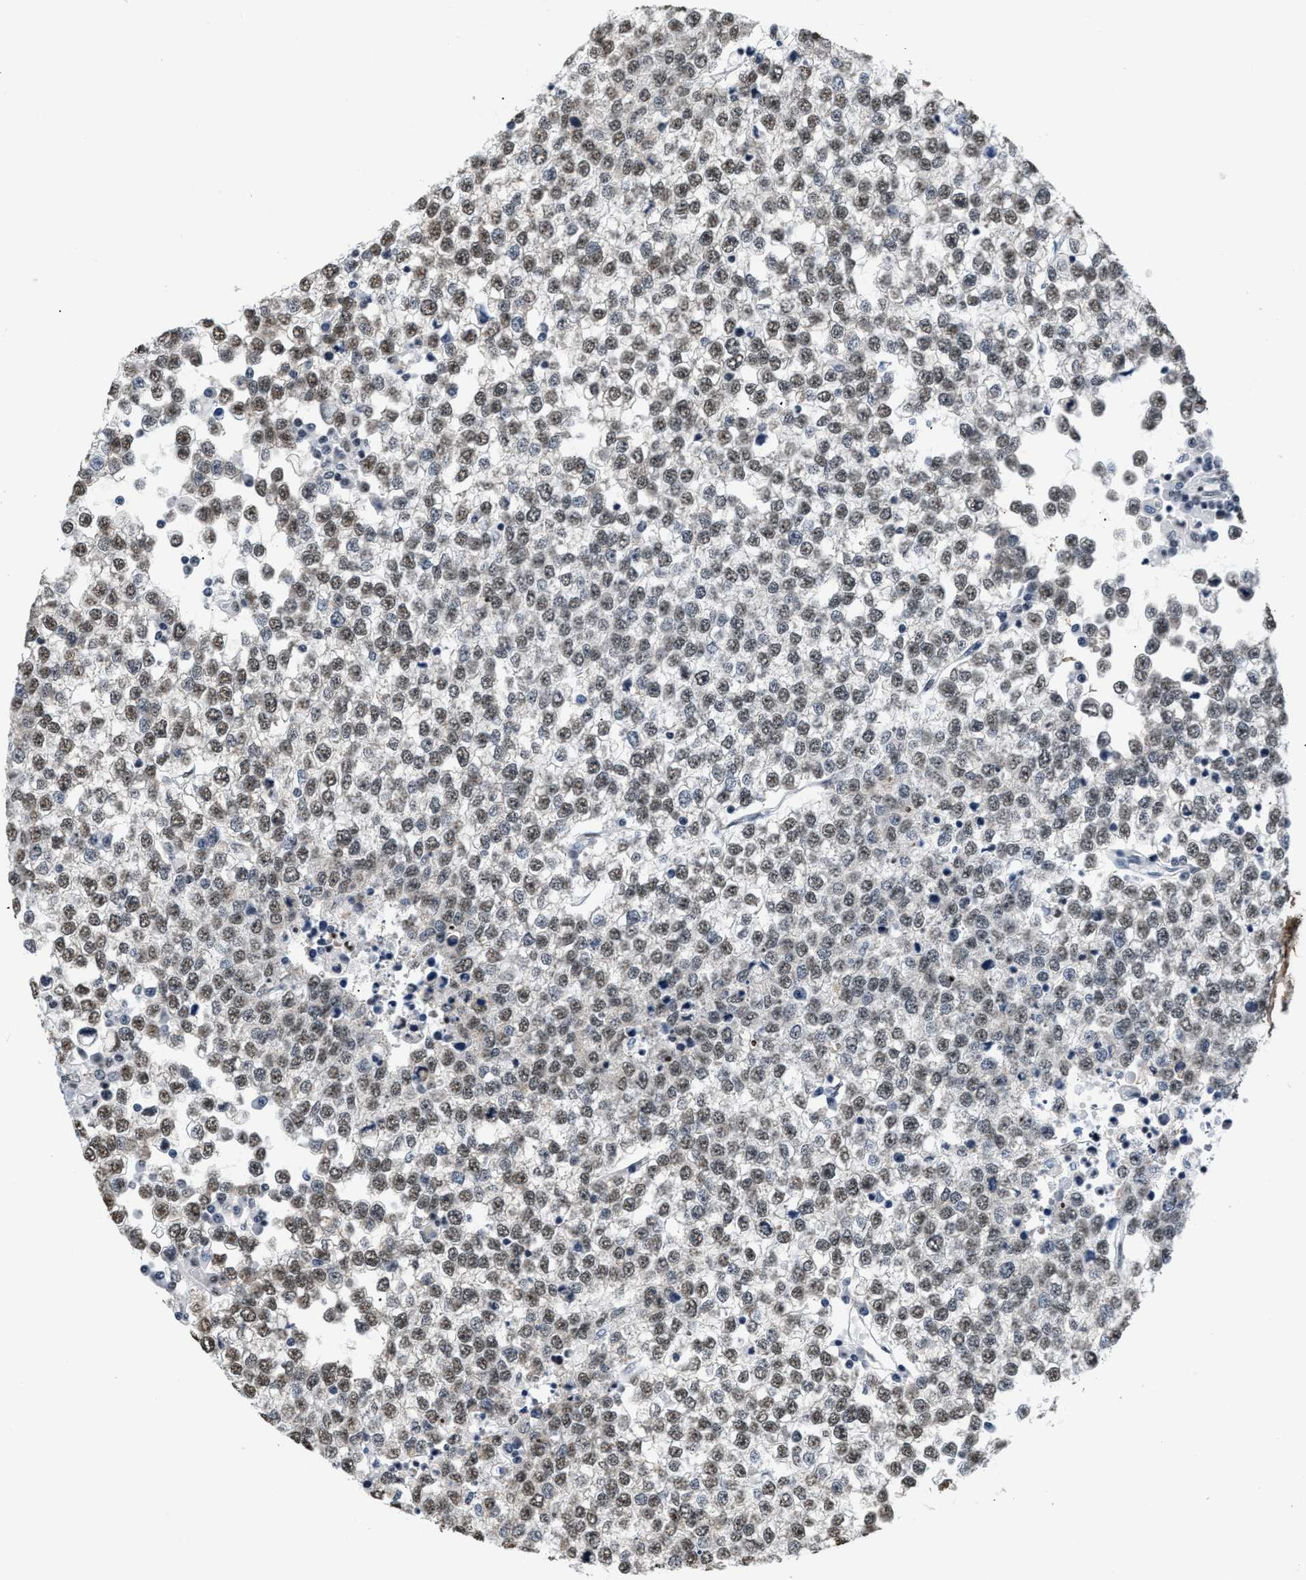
{"staining": {"intensity": "weak", "quantity": ">75%", "location": "nuclear"}, "tissue": "testis cancer", "cell_type": "Tumor cells", "image_type": "cancer", "snomed": [{"axis": "morphology", "description": "Seminoma, NOS"}, {"axis": "topography", "description": "Testis"}], "caption": "IHC image of neoplastic tissue: human testis seminoma stained using immunohistochemistry (IHC) demonstrates low levels of weak protein expression localized specifically in the nuclear of tumor cells, appearing as a nuclear brown color.", "gene": "RAF1", "patient": {"sex": "male", "age": 65}}